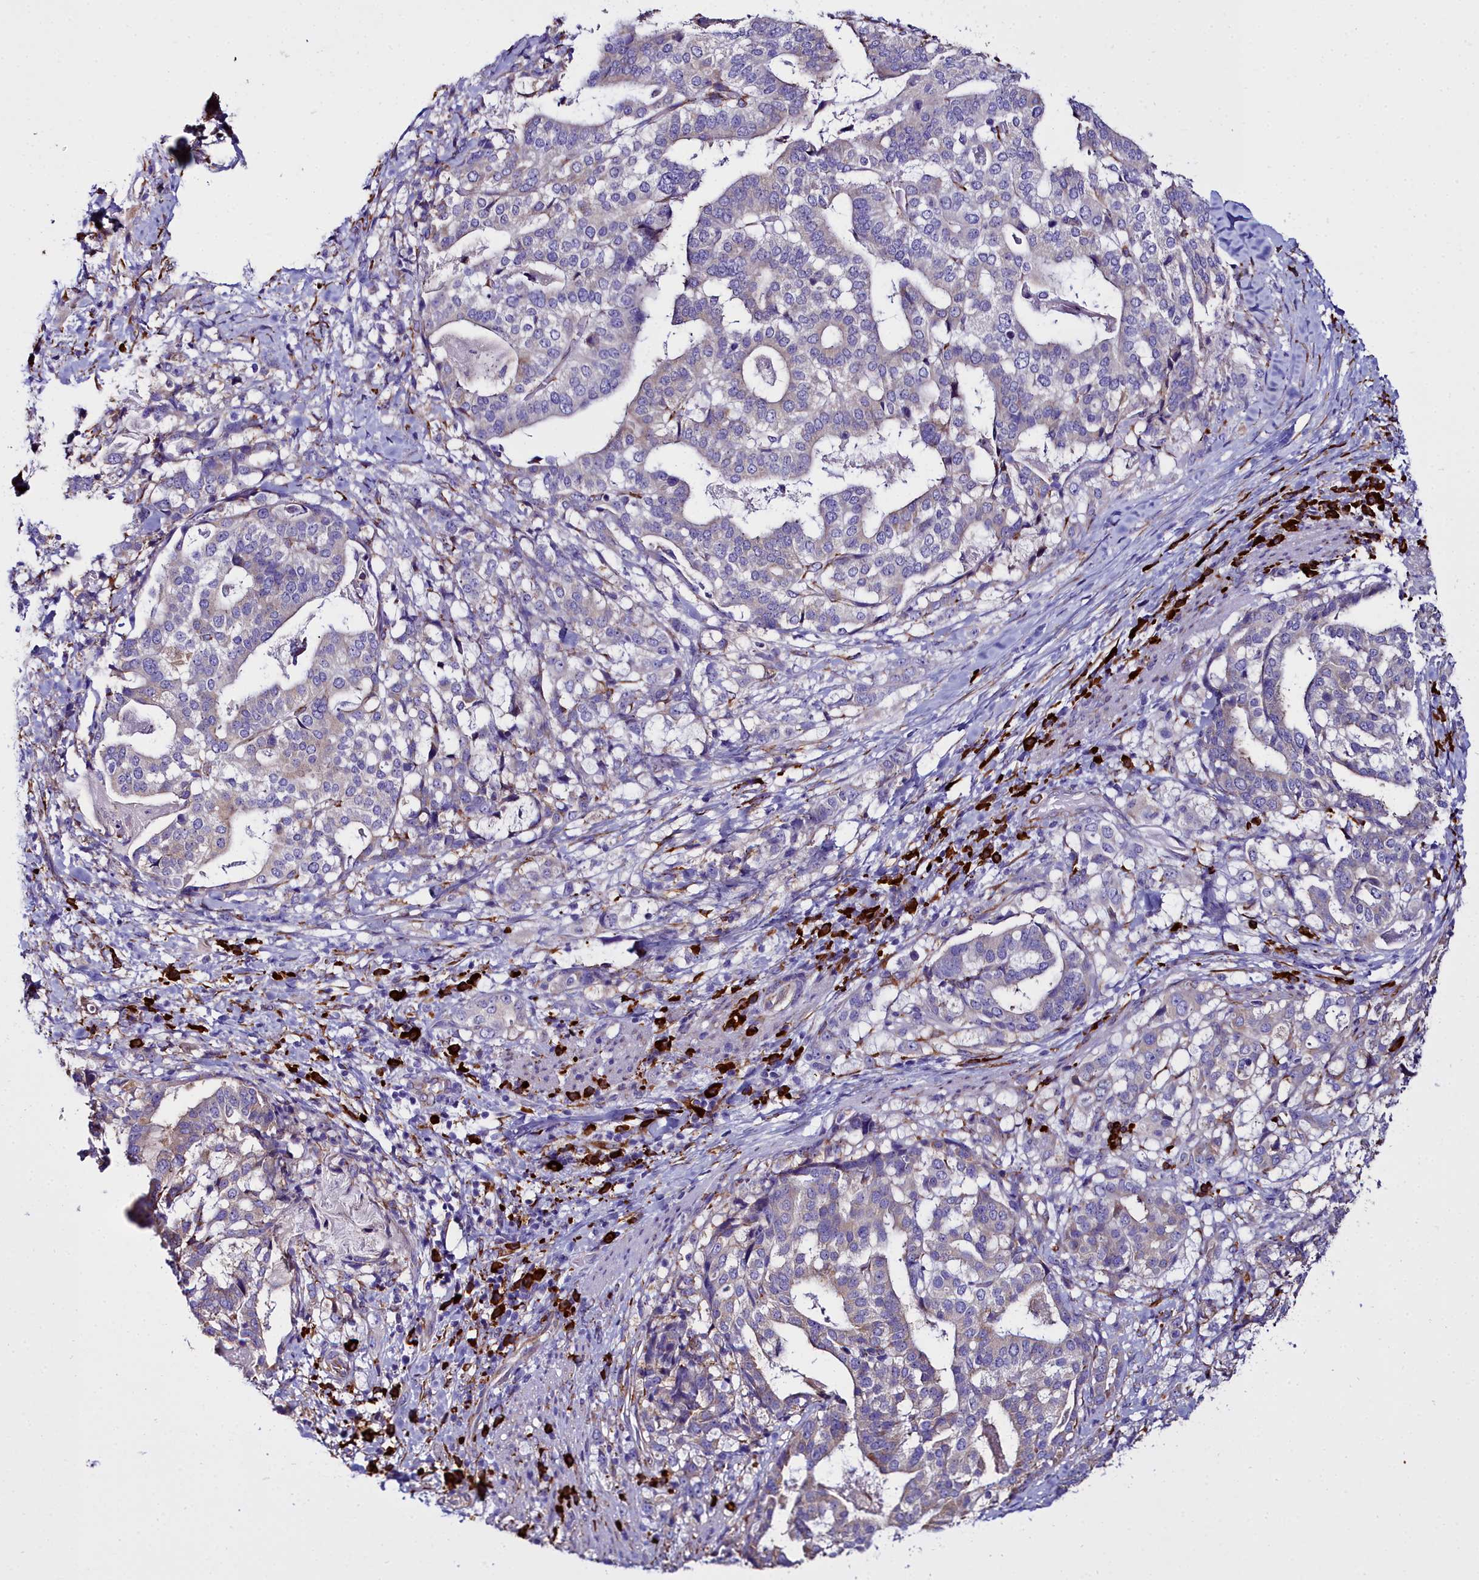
{"staining": {"intensity": "weak", "quantity": "<25%", "location": "cytoplasmic/membranous"}, "tissue": "stomach cancer", "cell_type": "Tumor cells", "image_type": "cancer", "snomed": [{"axis": "morphology", "description": "Adenocarcinoma, NOS"}, {"axis": "topography", "description": "Stomach"}], "caption": "Tumor cells are negative for brown protein staining in adenocarcinoma (stomach).", "gene": "TXNDC5", "patient": {"sex": "male", "age": 48}}